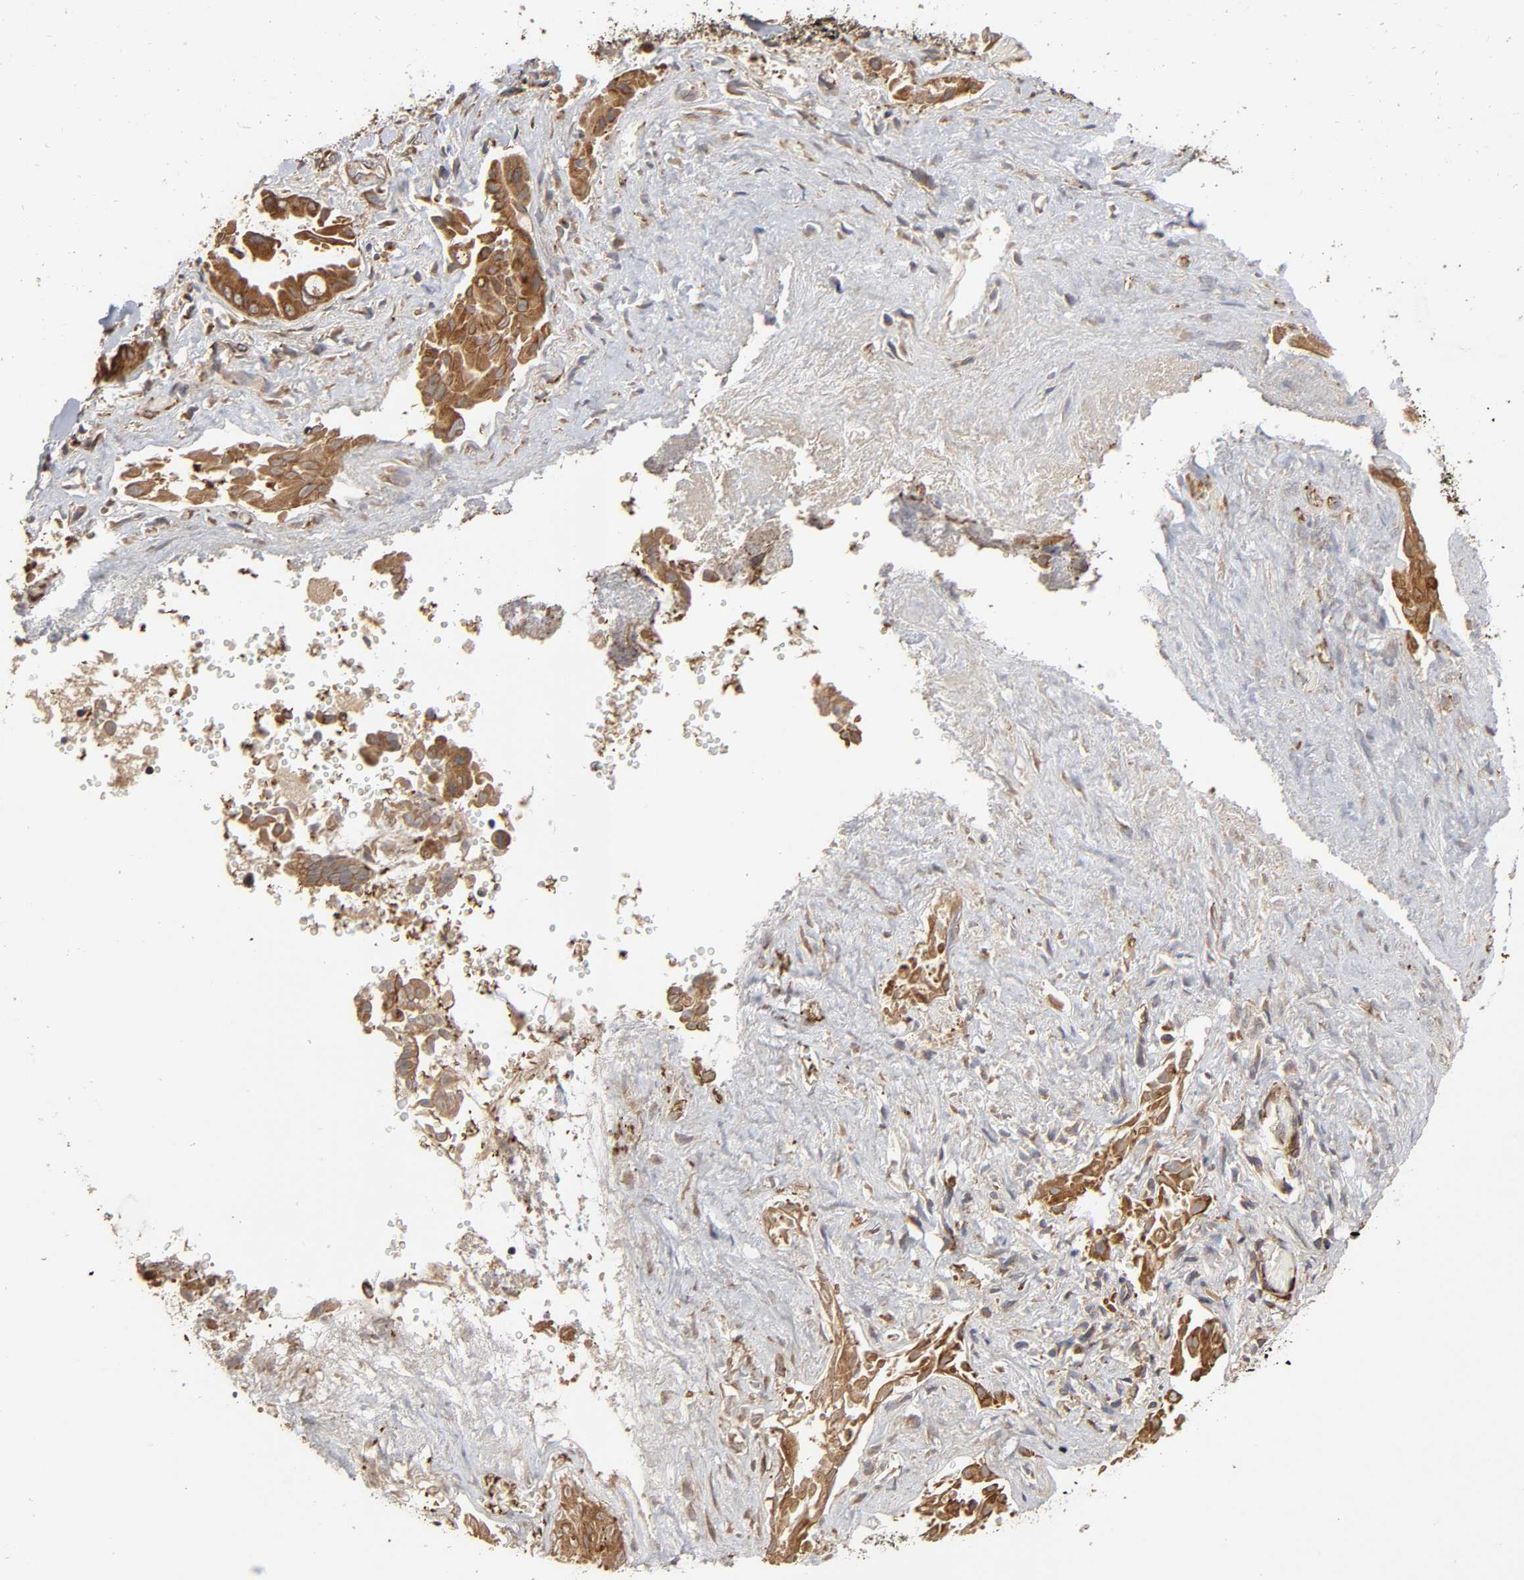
{"staining": {"intensity": "moderate", "quantity": ">75%", "location": "cytoplasmic/membranous"}, "tissue": "liver cancer", "cell_type": "Tumor cells", "image_type": "cancer", "snomed": [{"axis": "morphology", "description": "Cholangiocarcinoma"}, {"axis": "topography", "description": "Liver"}], "caption": "Approximately >75% of tumor cells in liver cancer (cholangiocarcinoma) demonstrate moderate cytoplasmic/membranous protein positivity as visualized by brown immunohistochemical staining.", "gene": "GNPTG", "patient": {"sex": "male", "age": 58}}